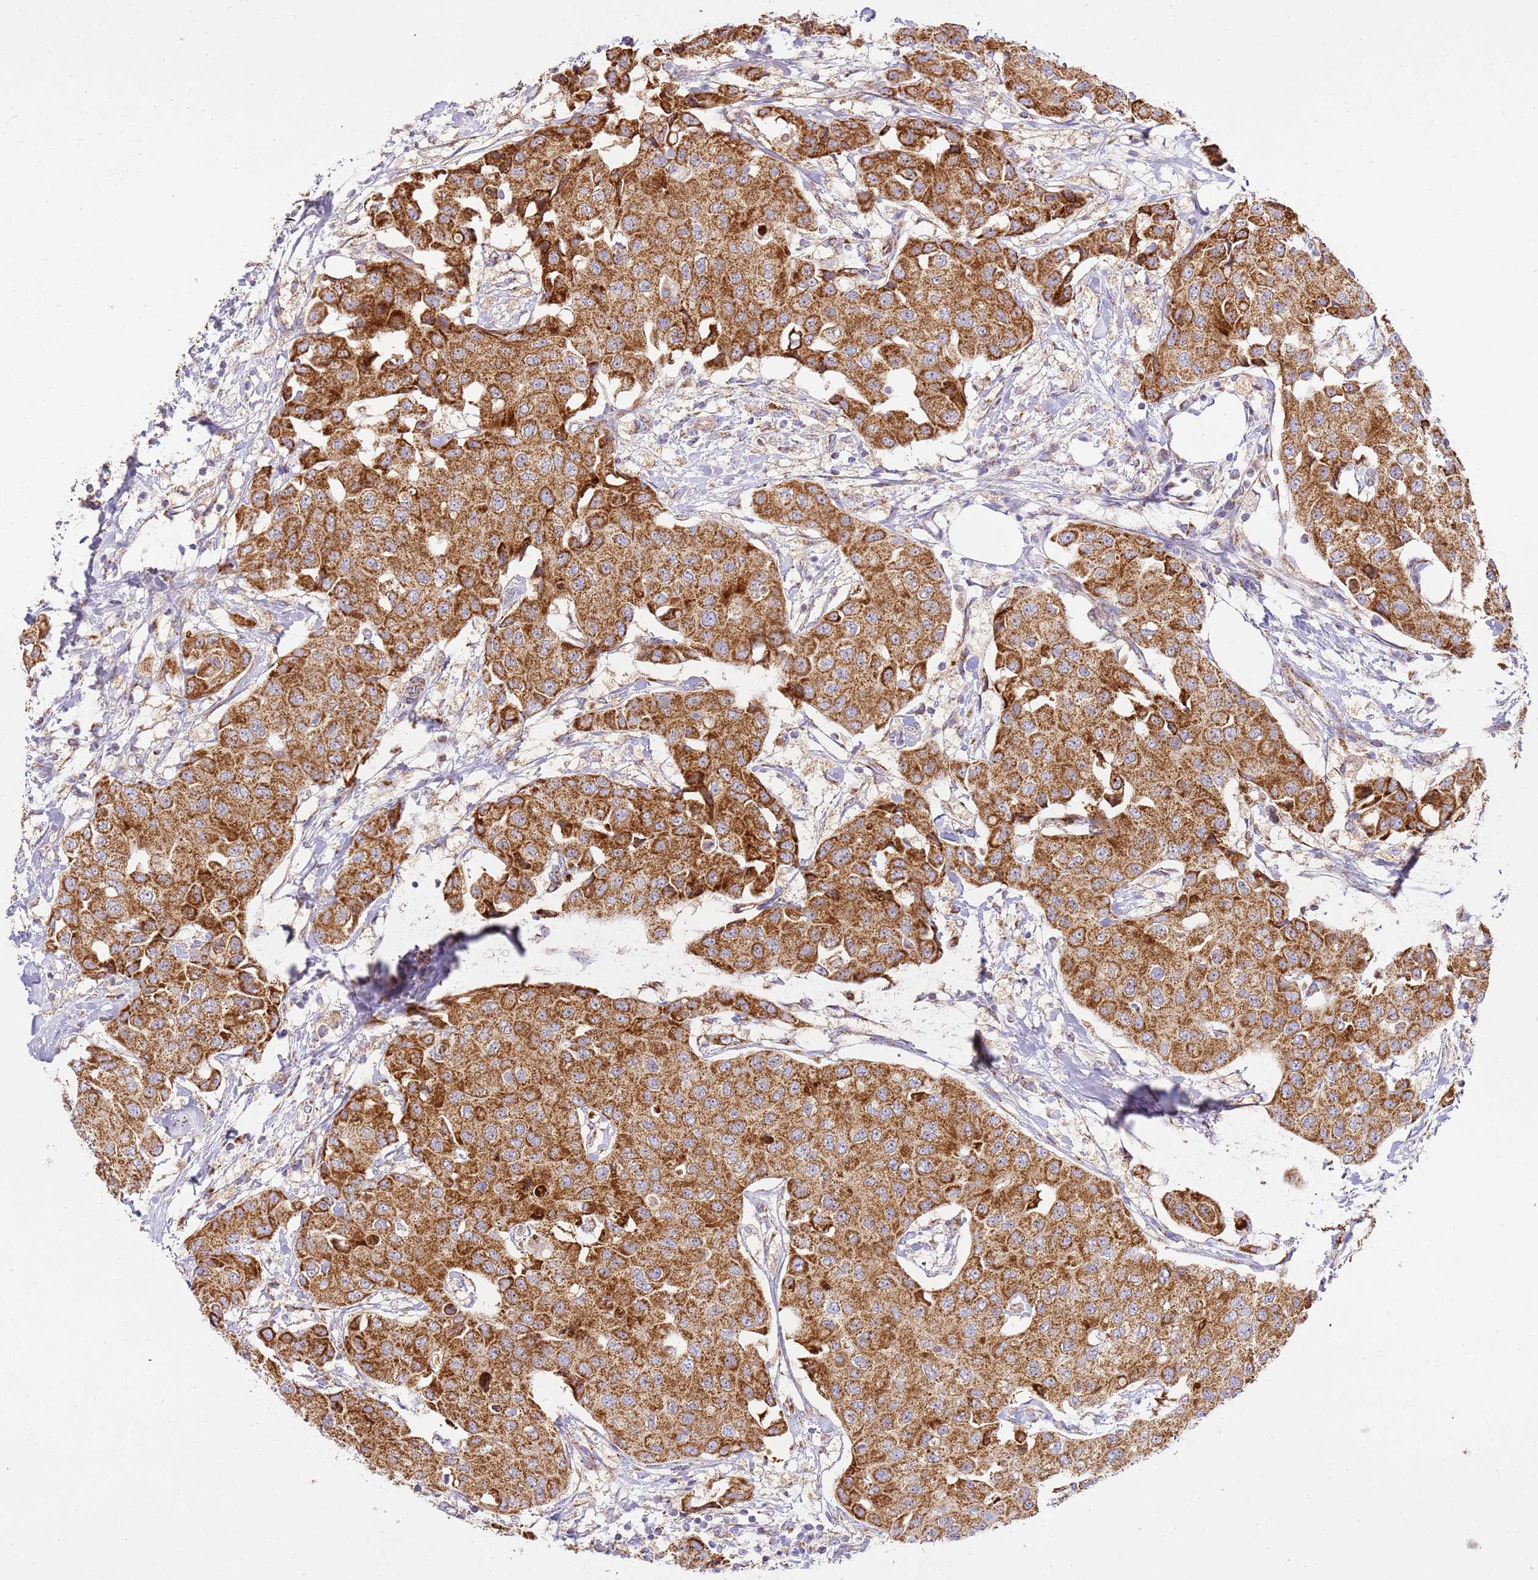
{"staining": {"intensity": "strong", "quantity": ">75%", "location": "cytoplasmic/membranous"}, "tissue": "breast cancer", "cell_type": "Tumor cells", "image_type": "cancer", "snomed": [{"axis": "morphology", "description": "Duct carcinoma"}, {"axis": "topography", "description": "Breast"}, {"axis": "topography", "description": "Lymph node"}], "caption": "Infiltrating ductal carcinoma (breast) stained with a protein marker exhibits strong staining in tumor cells.", "gene": "ZBTB39", "patient": {"sex": "female", "age": 80}}